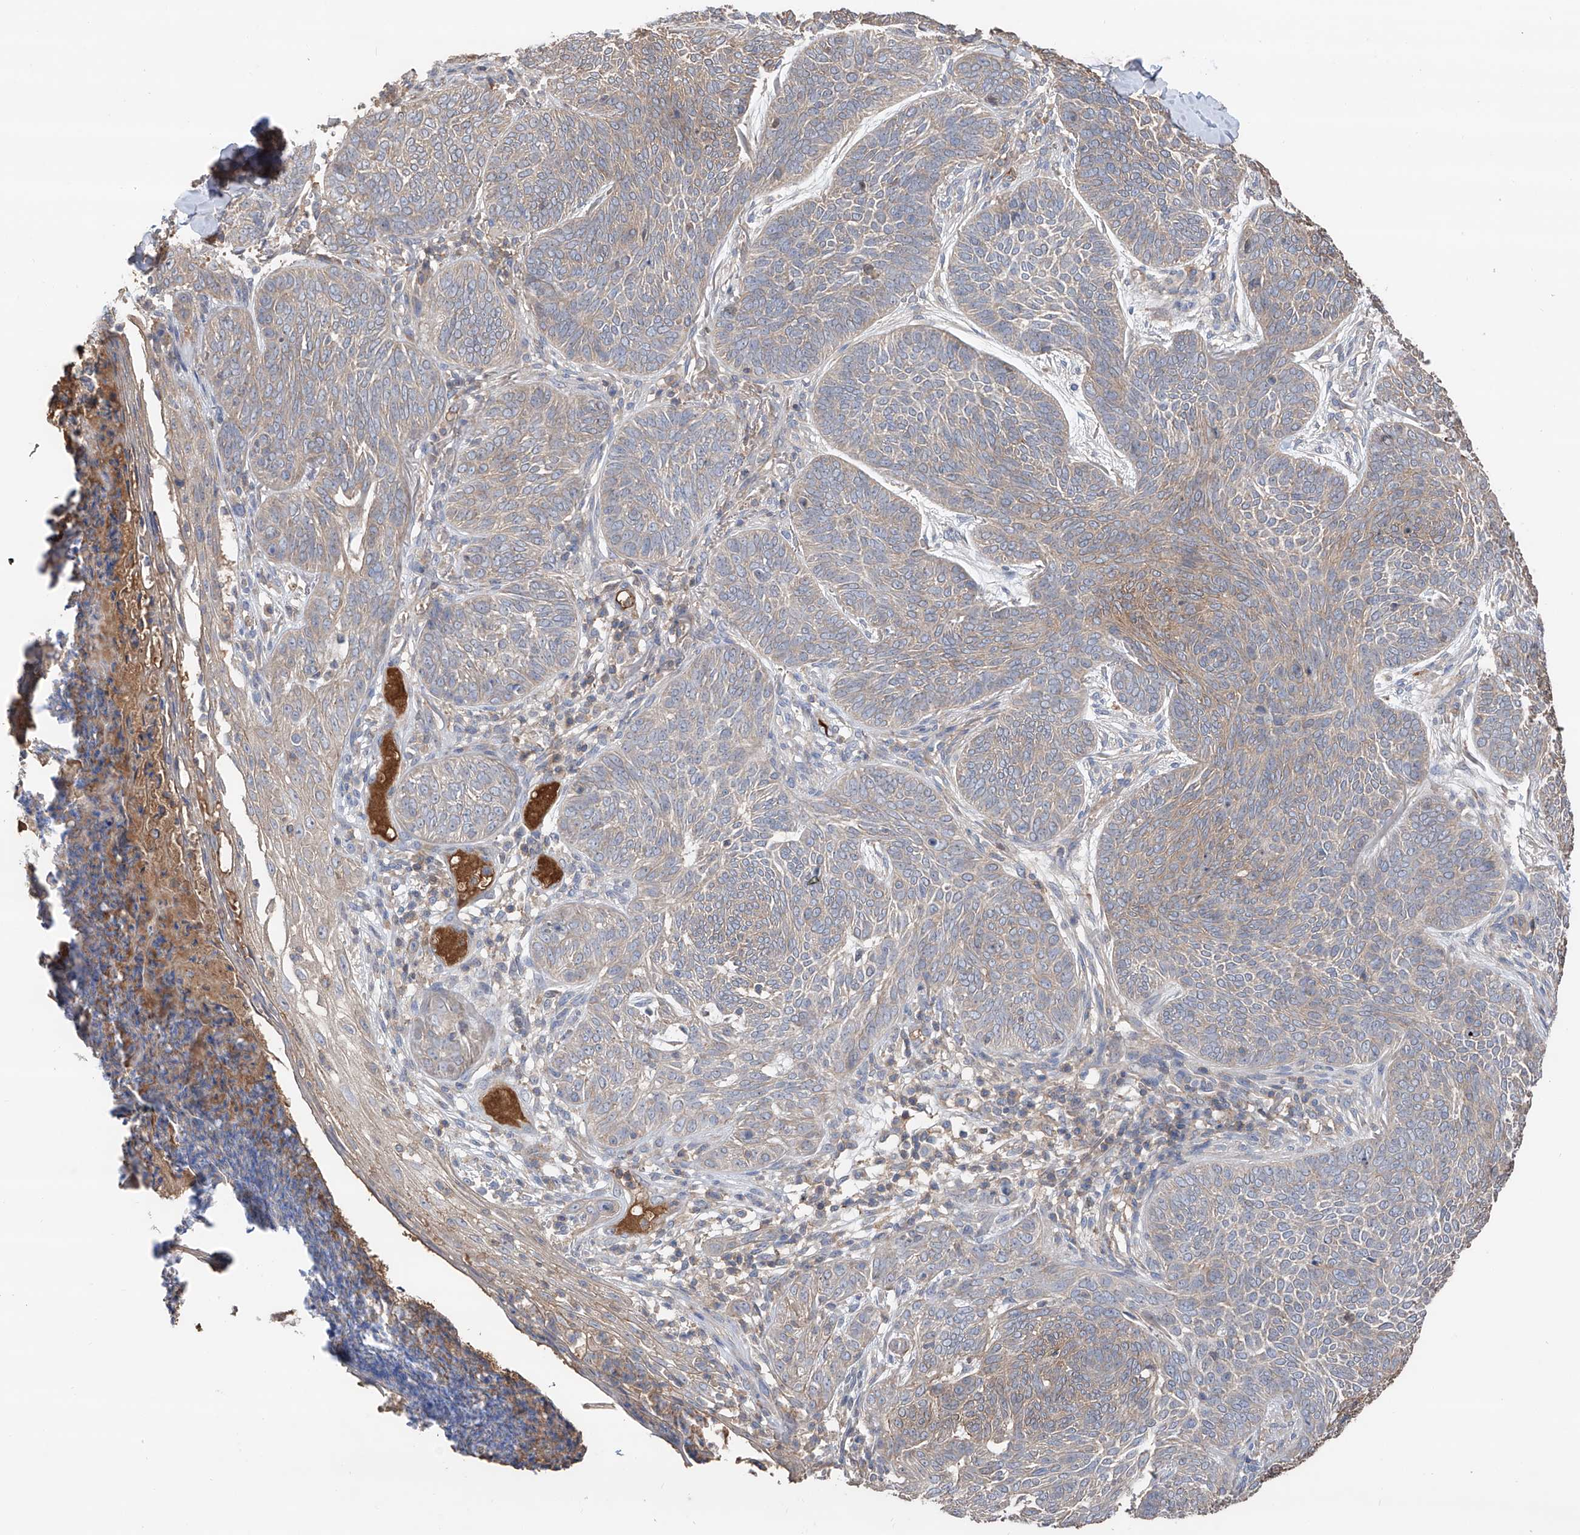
{"staining": {"intensity": "weak", "quantity": "25%-75%", "location": "cytoplasmic/membranous"}, "tissue": "skin cancer", "cell_type": "Tumor cells", "image_type": "cancer", "snomed": [{"axis": "morphology", "description": "Basal cell carcinoma"}, {"axis": "topography", "description": "Skin"}], "caption": "Basal cell carcinoma (skin) stained for a protein (brown) exhibits weak cytoplasmic/membranous positive expression in about 25%-75% of tumor cells.", "gene": "EDN1", "patient": {"sex": "male", "age": 85}}